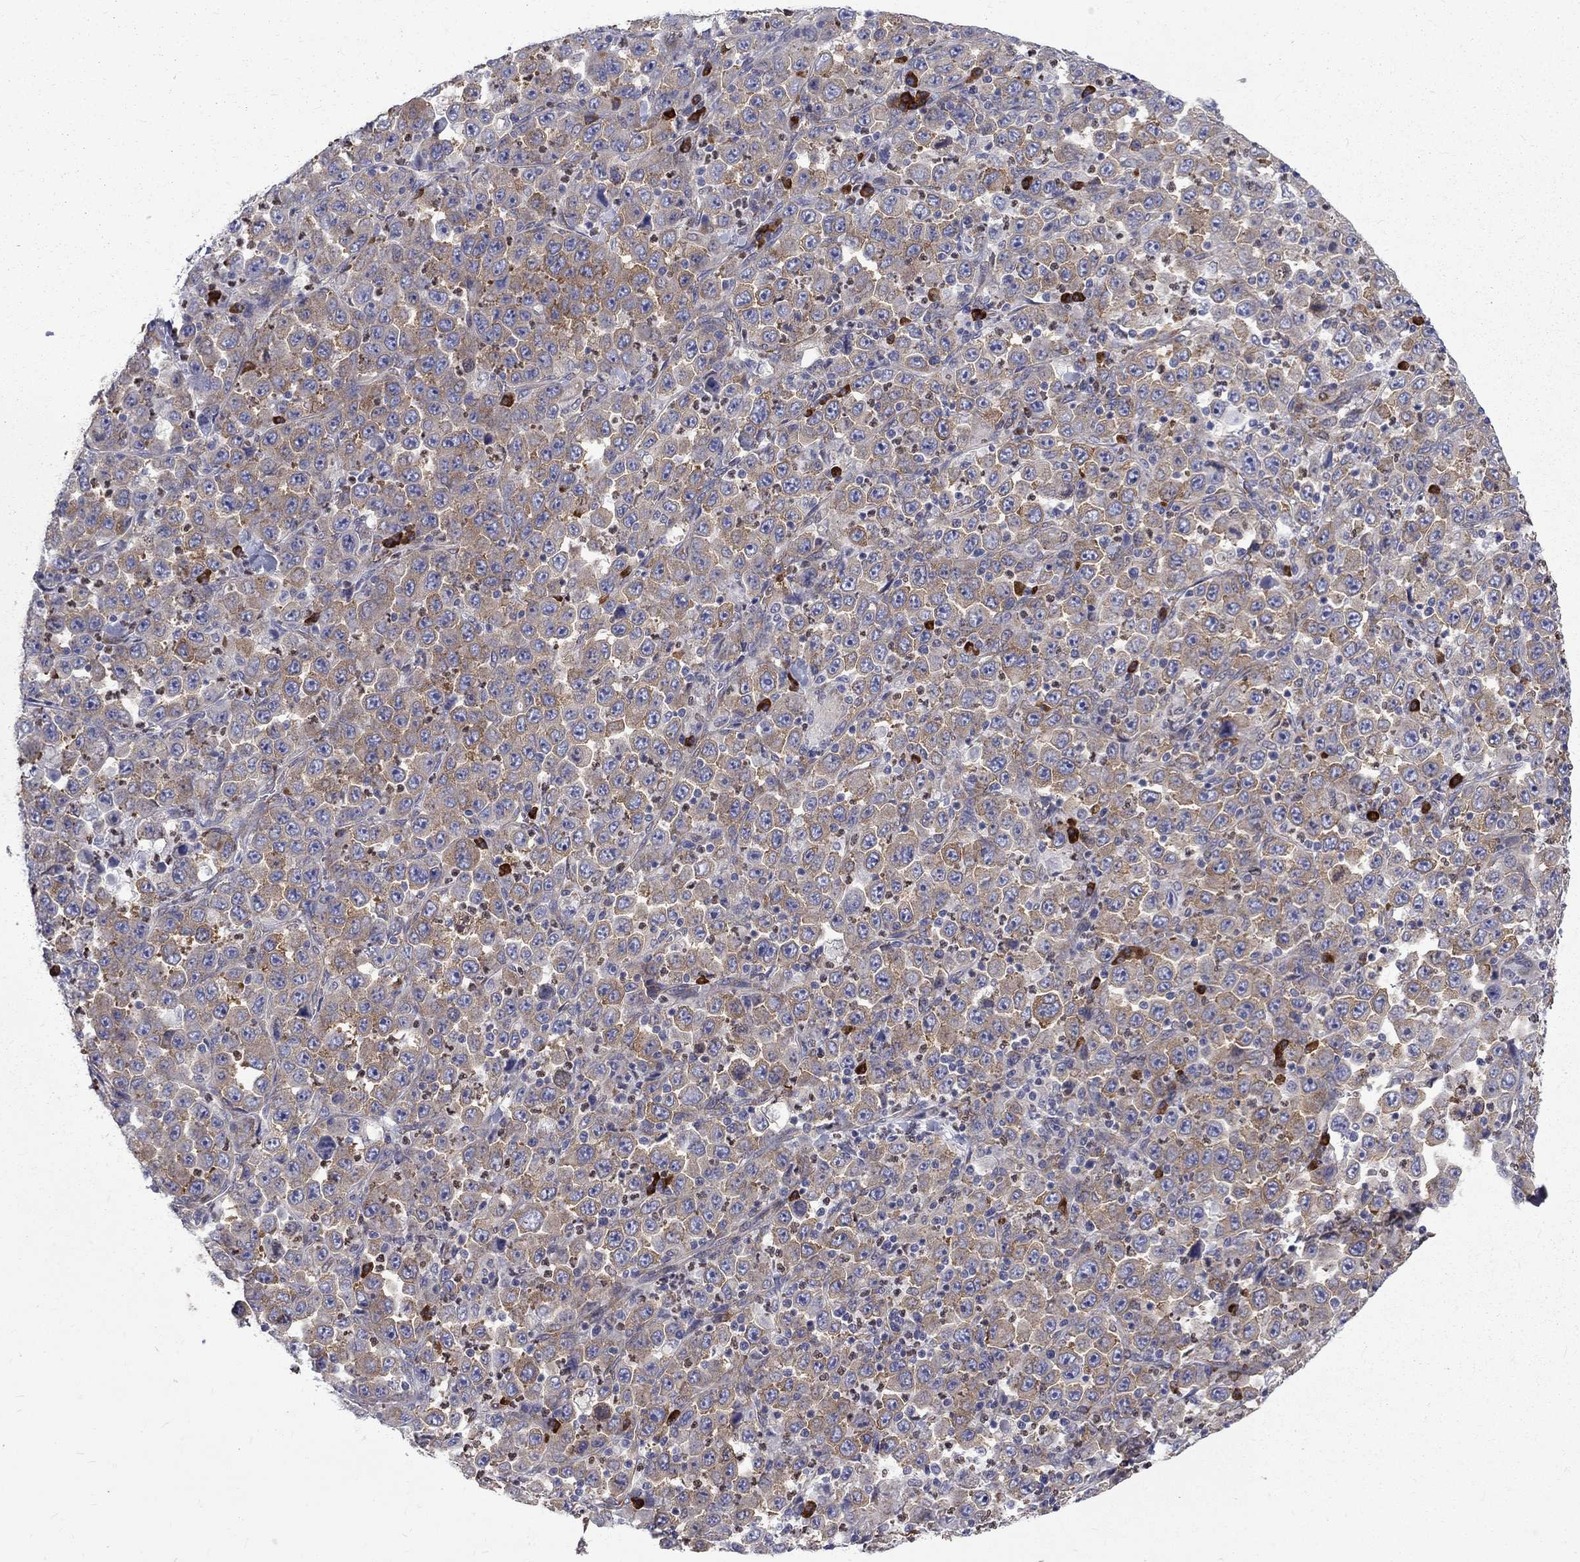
{"staining": {"intensity": "moderate", "quantity": ">75%", "location": "cytoplasmic/membranous"}, "tissue": "stomach cancer", "cell_type": "Tumor cells", "image_type": "cancer", "snomed": [{"axis": "morphology", "description": "Normal tissue, NOS"}, {"axis": "morphology", "description": "Adenocarcinoma, NOS"}, {"axis": "topography", "description": "Stomach, upper"}, {"axis": "topography", "description": "Stomach"}], "caption": "DAB (3,3'-diaminobenzidine) immunohistochemical staining of stomach adenocarcinoma reveals moderate cytoplasmic/membranous protein positivity in approximately >75% of tumor cells.", "gene": "PABPC4", "patient": {"sex": "male", "age": 59}}